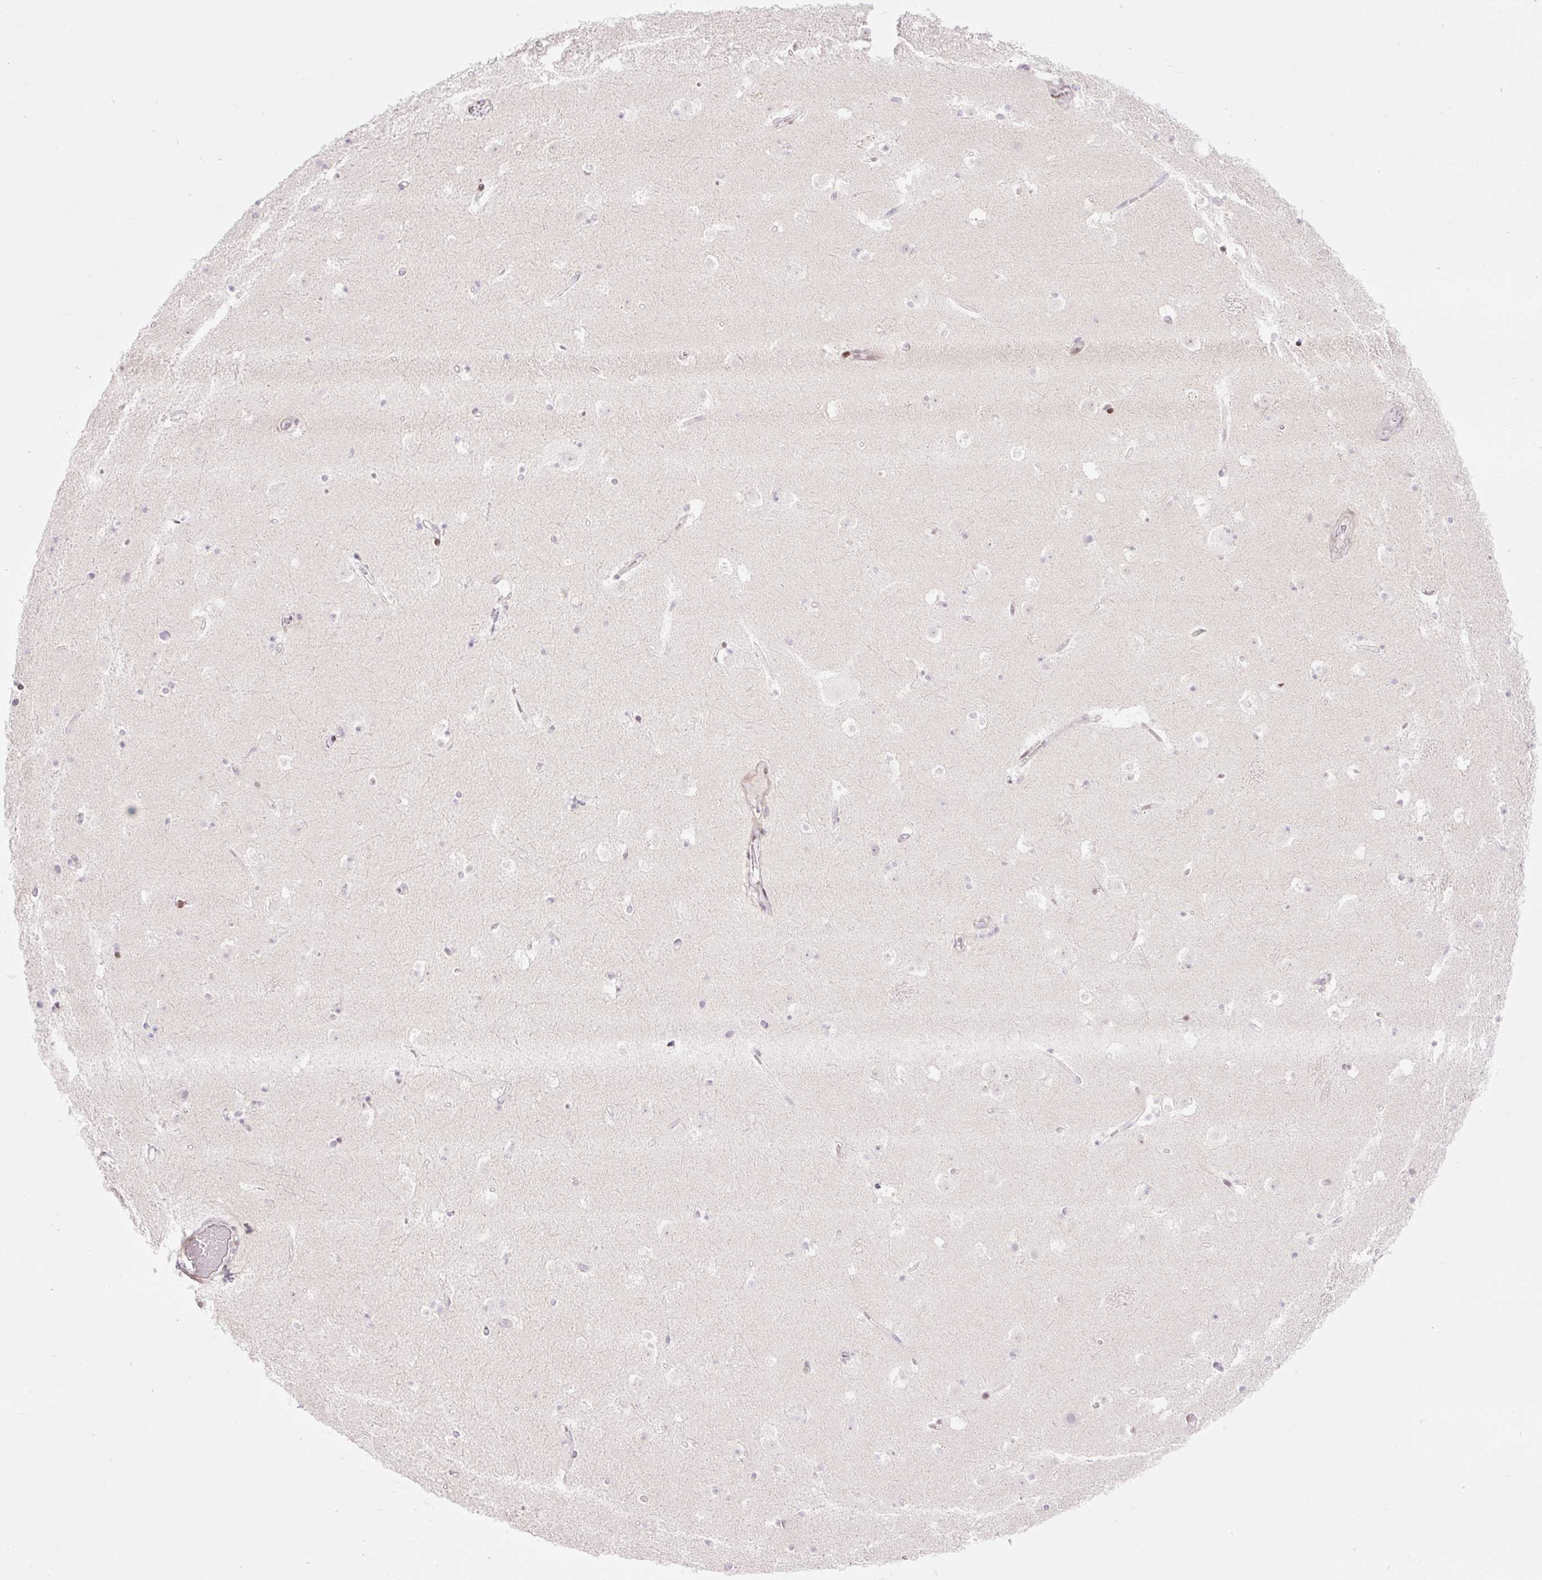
{"staining": {"intensity": "negative", "quantity": "none", "location": "none"}, "tissue": "caudate", "cell_type": "Glial cells", "image_type": "normal", "snomed": [{"axis": "morphology", "description": "Normal tissue, NOS"}, {"axis": "topography", "description": "Lateral ventricle wall"}], "caption": "Histopathology image shows no significant protein staining in glial cells of unremarkable caudate.", "gene": "ENSG00000268750", "patient": {"sex": "male", "age": 37}}